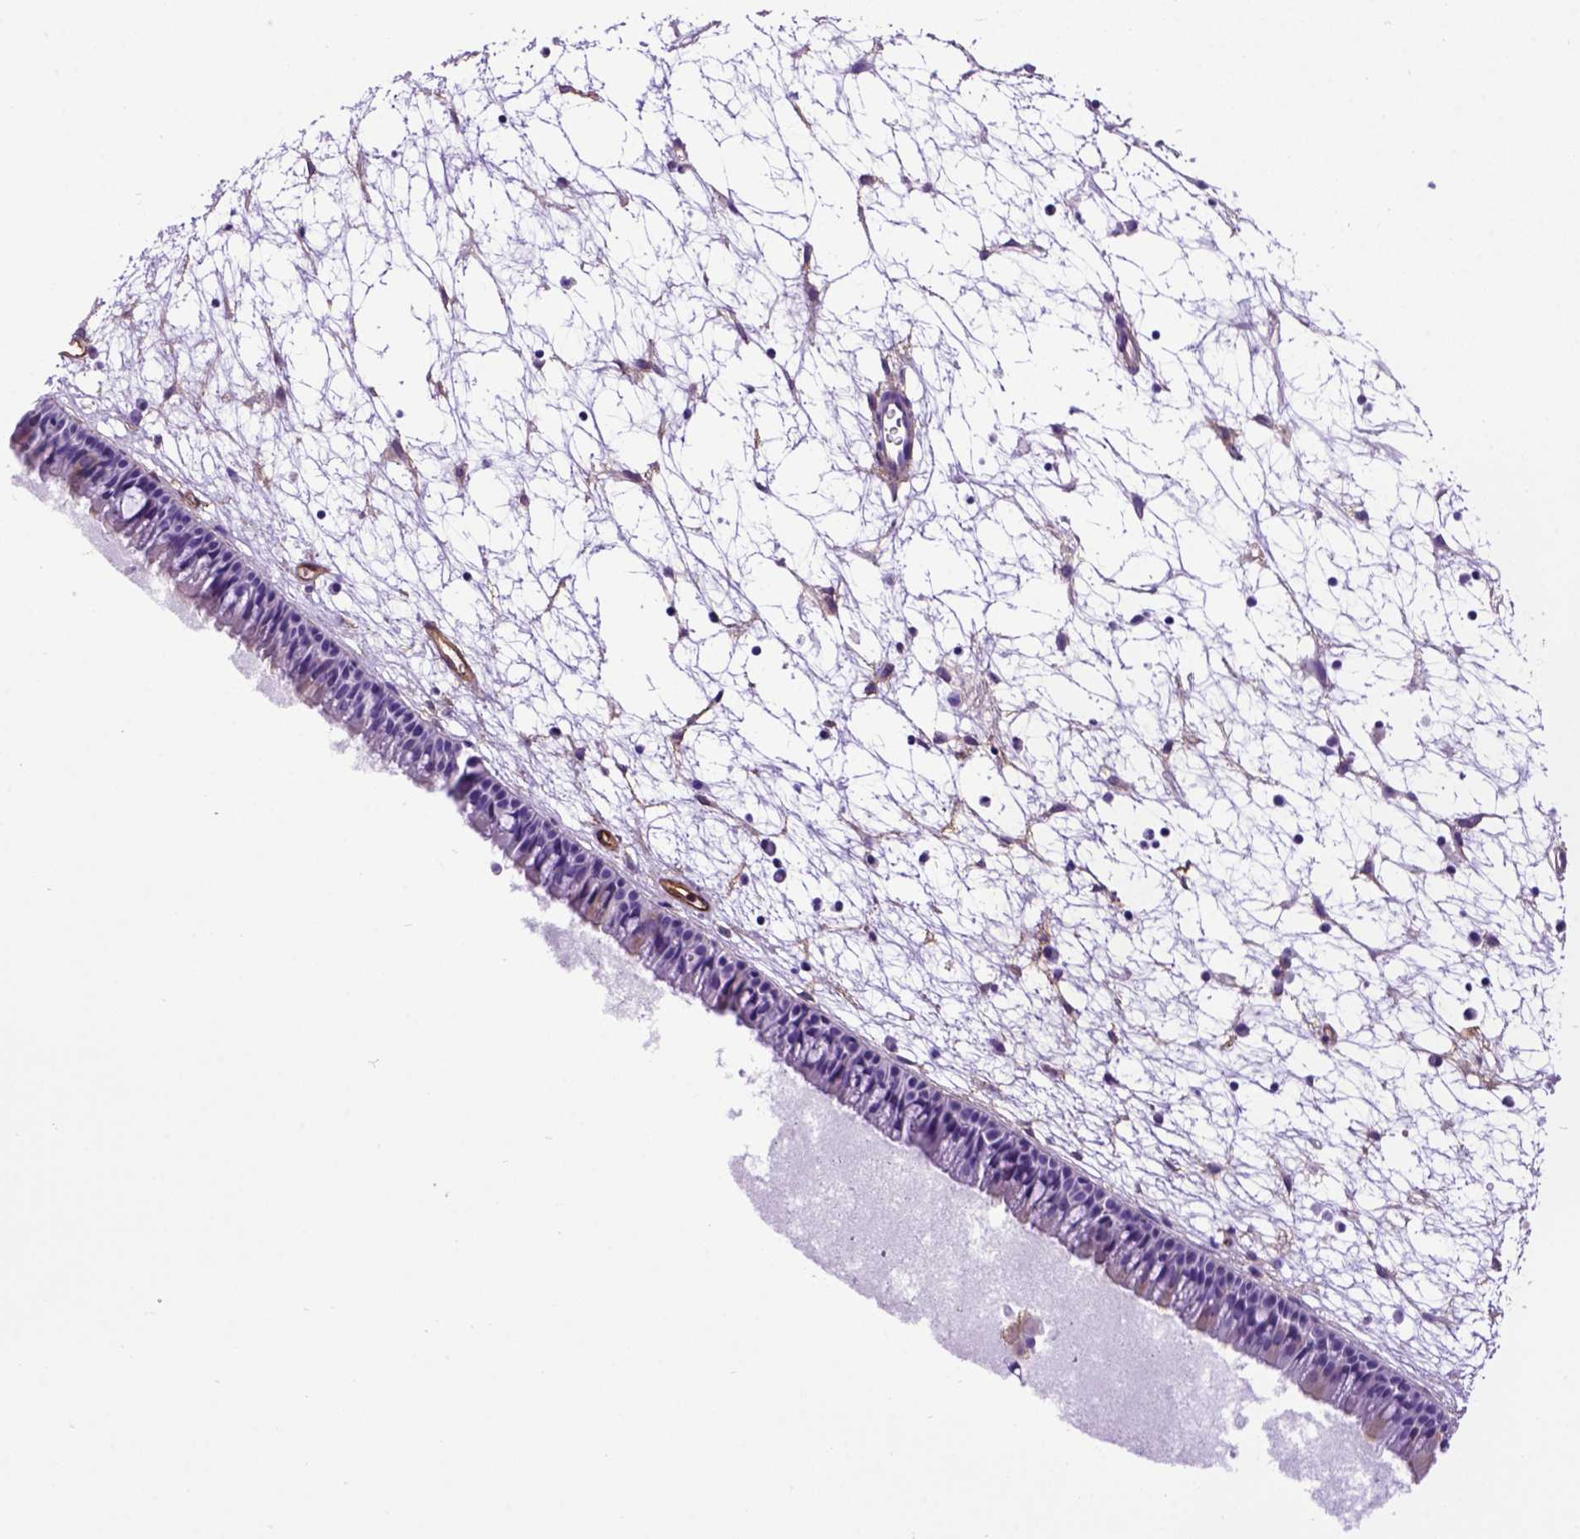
{"staining": {"intensity": "negative", "quantity": "none", "location": "none"}, "tissue": "nasopharynx", "cell_type": "Respiratory epithelial cells", "image_type": "normal", "snomed": [{"axis": "morphology", "description": "Normal tissue, NOS"}, {"axis": "topography", "description": "Nasopharynx"}], "caption": "A high-resolution image shows immunohistochemistry (IHC) staining of benign nasopharynx, which demonstrates no significant staining in respiratory epithelial cells. Brightfield microscopy of immunohistochemistry stained with DAB (brown) and hematoxylin (blue), captured at high magnification.", "gene": "ENG", "patient": {"sex": "male", "age": 61}}